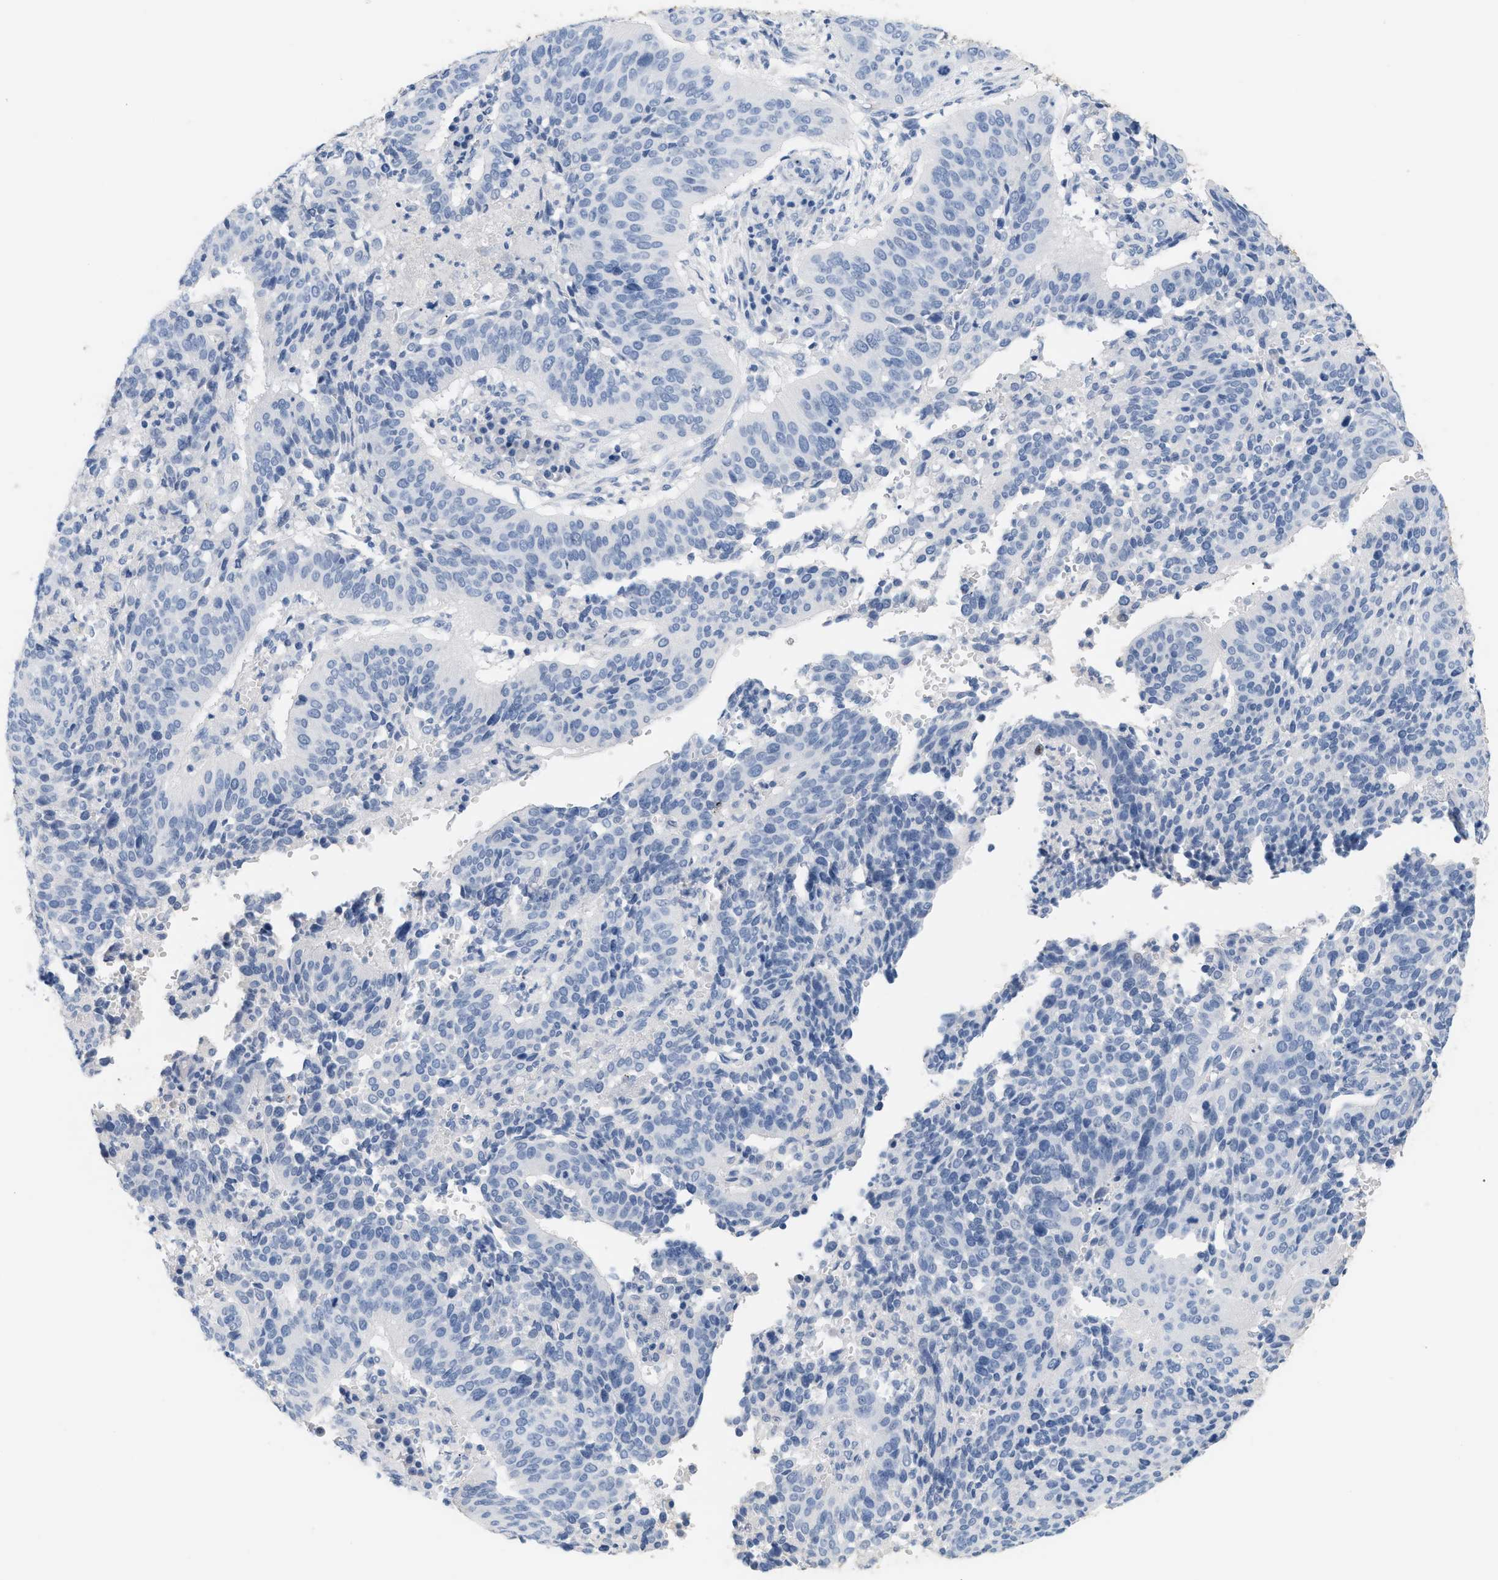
{"staining": {"intensity": "negative", "quantity": "none", "location": "none"}, "tissue": "cervical cancer", "cell_type": "Tumor cells", "image_type": "cancer", "snomed": [{"axis": "morphology", "description": "Normal tissue, NOS"}, {"axis": "morphology", "description": "Squamous cell carcinoma, NOS"}, {"axis": "topography", "description": "Cervix"}], "caption": "This is a photomicrograph of immunohistochemistry staining of cervical squamous cell carcinoma, which shows no expression in tumor cells.", "gene": "CFH", "patient": {"sex": "female", "age": 39}}